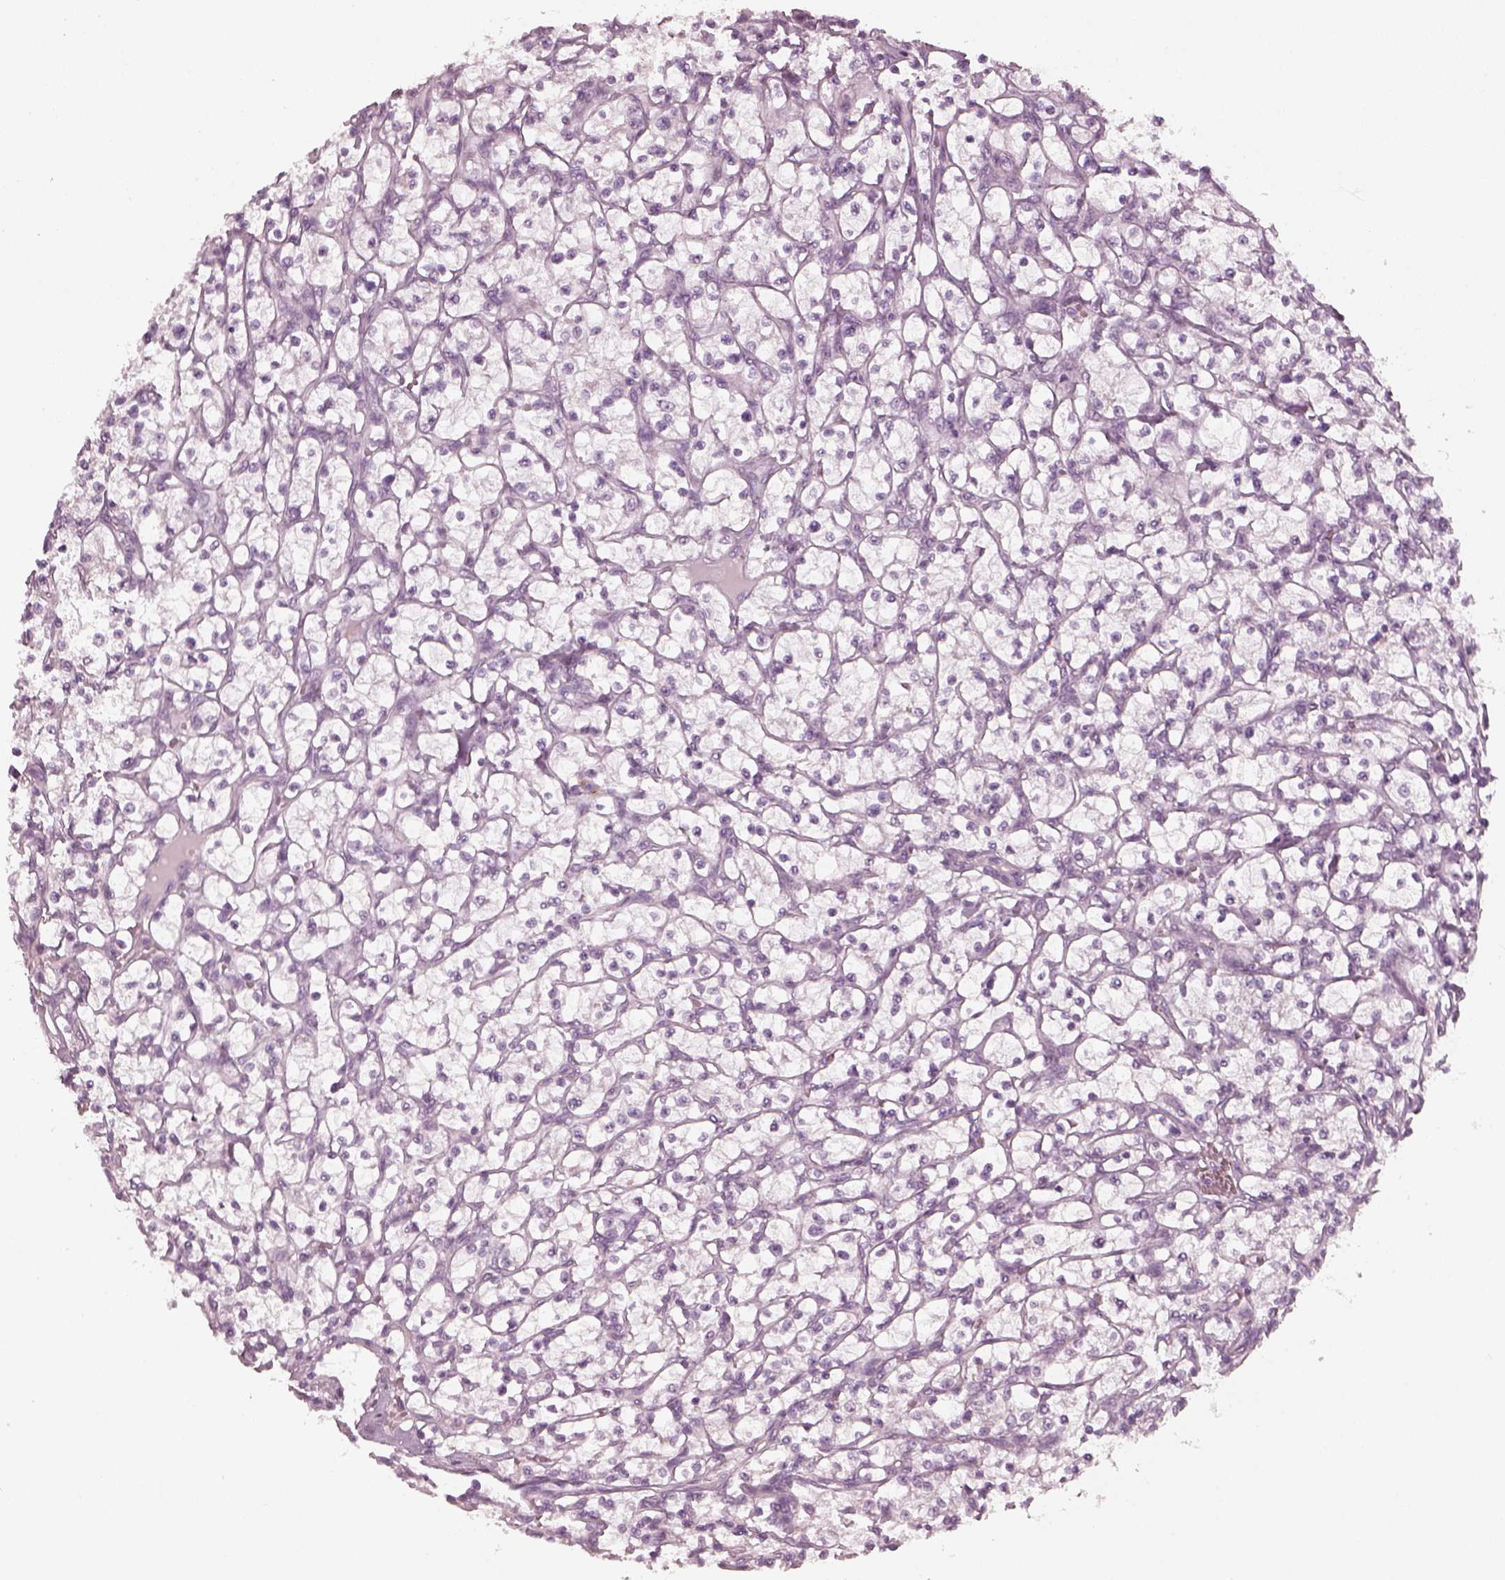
{"staining": {"intensity": "negative", "quantity": "none", "location": "none"}, "tissue": "renal cancer", "cell_type": "Tumor cells", "image_type": "cancer", "snomed": [{"axis": "morphology", "description": "Adenocarcinoma, NOS"}, {"axis": "topography", "description": "Kidney"}], "caption": "Renal adenocarcinoma was stained to show a protein in brown. There is no significant positivity in tumor cells. Nuclei are stained in blue.", "gene": "CNTN1", "patient": {"sex": "female", "age": 64}}